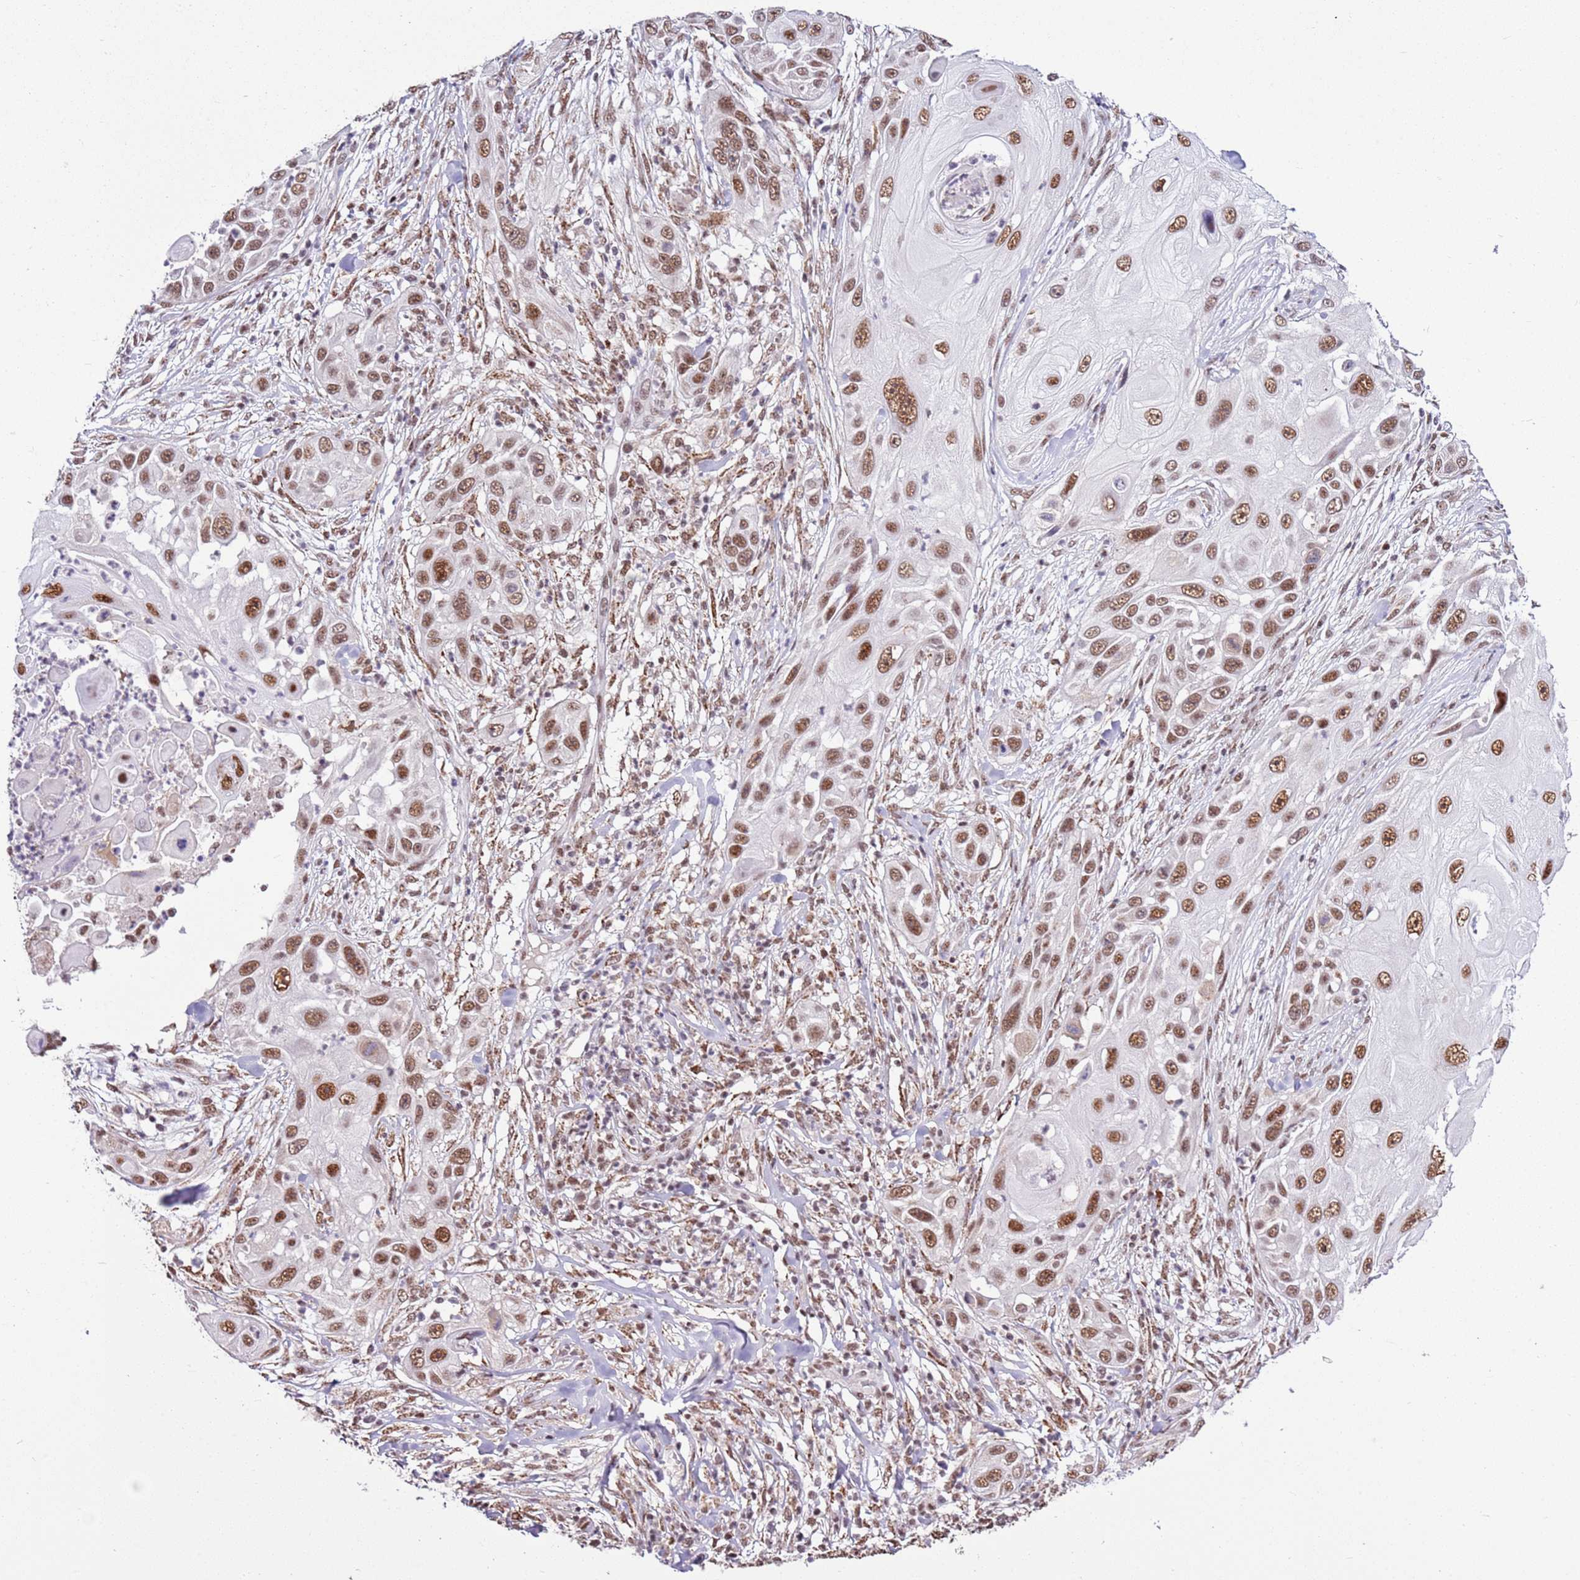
{"staining": {"intensity": "moderate", "quantity": ">75%", "location": "nuclear"}, "tissue": "skin cancer", "cell_type": "Tumor cells", "image_type": "cancer", "snomed": [{"axis": "morphology", "description": "Squamous cell carcinoma, NOS"}, {"axis": "topography", "description": "Skin"}], "caption": "About >75% of tumor cells in human squamous cell carcinoma (skin) demonstrate moderate nuclear protein staining as visualized by brown immunohistochemical staining.", "gene": "AKAP8L", "patient": {"sex": "female", "age": 44}}